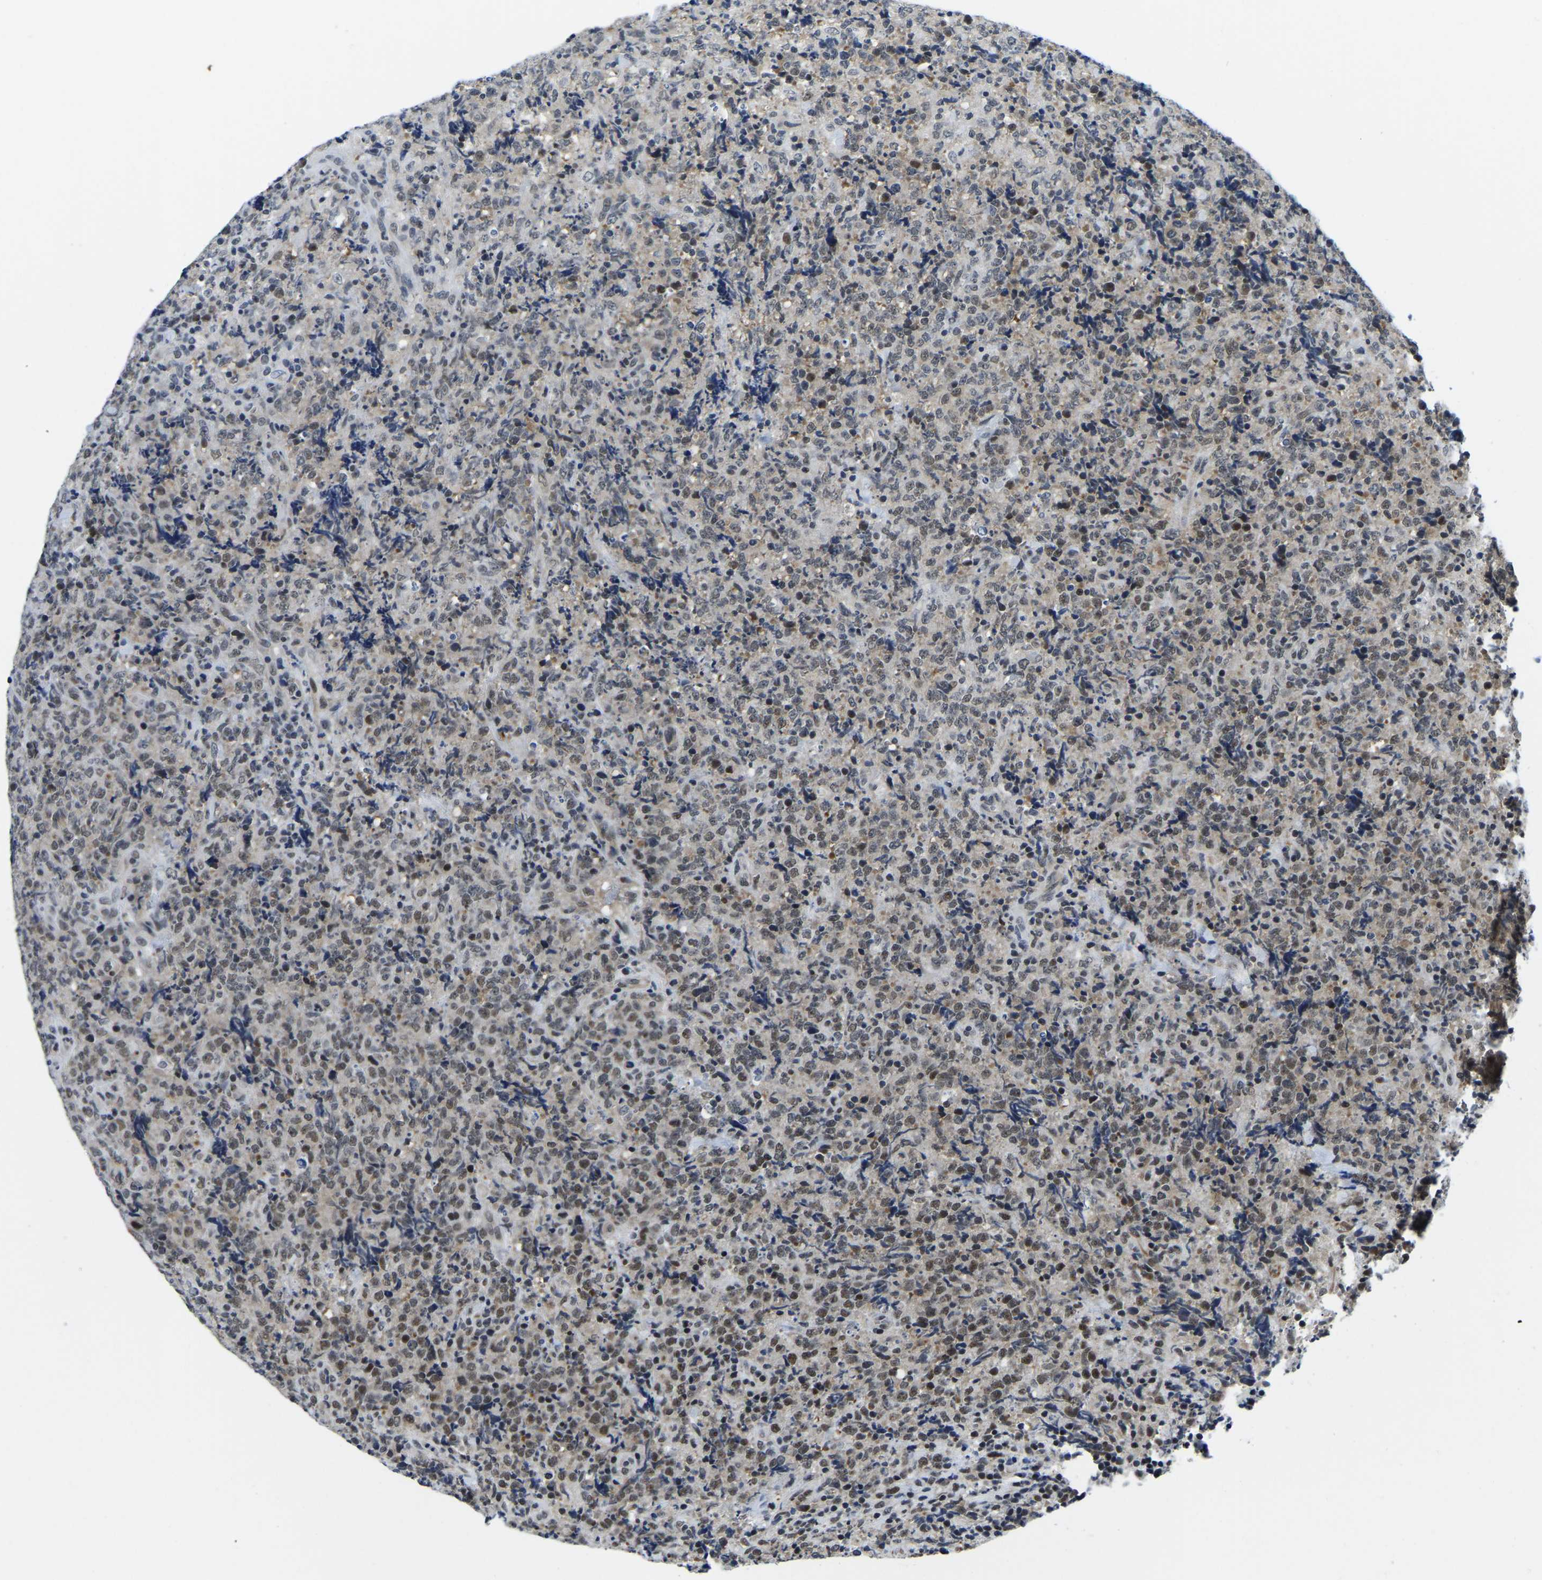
{"staining": {"intensity": "moderate", "quantity": "<25%", "location": "nuclear"}, "tissue": "lymphoma", "cell_type": "Tumor cells", "image_type": "cancer", "snomed": [{"axis": "morphology", "description": "Malignant lymphoma, non-Hodgkin's type, High grade"}, {"axis": "topography", "description": "Tonsil"}], "caption": "DAB (3,3'-diaminobenzidine) immunohistochemical staining of lymphoma shows moderate nuclear protein staining in approximately <25% of tumor cells.", "gene": "POLDIP3", "patient": {"sex": "female", "age": 36}}